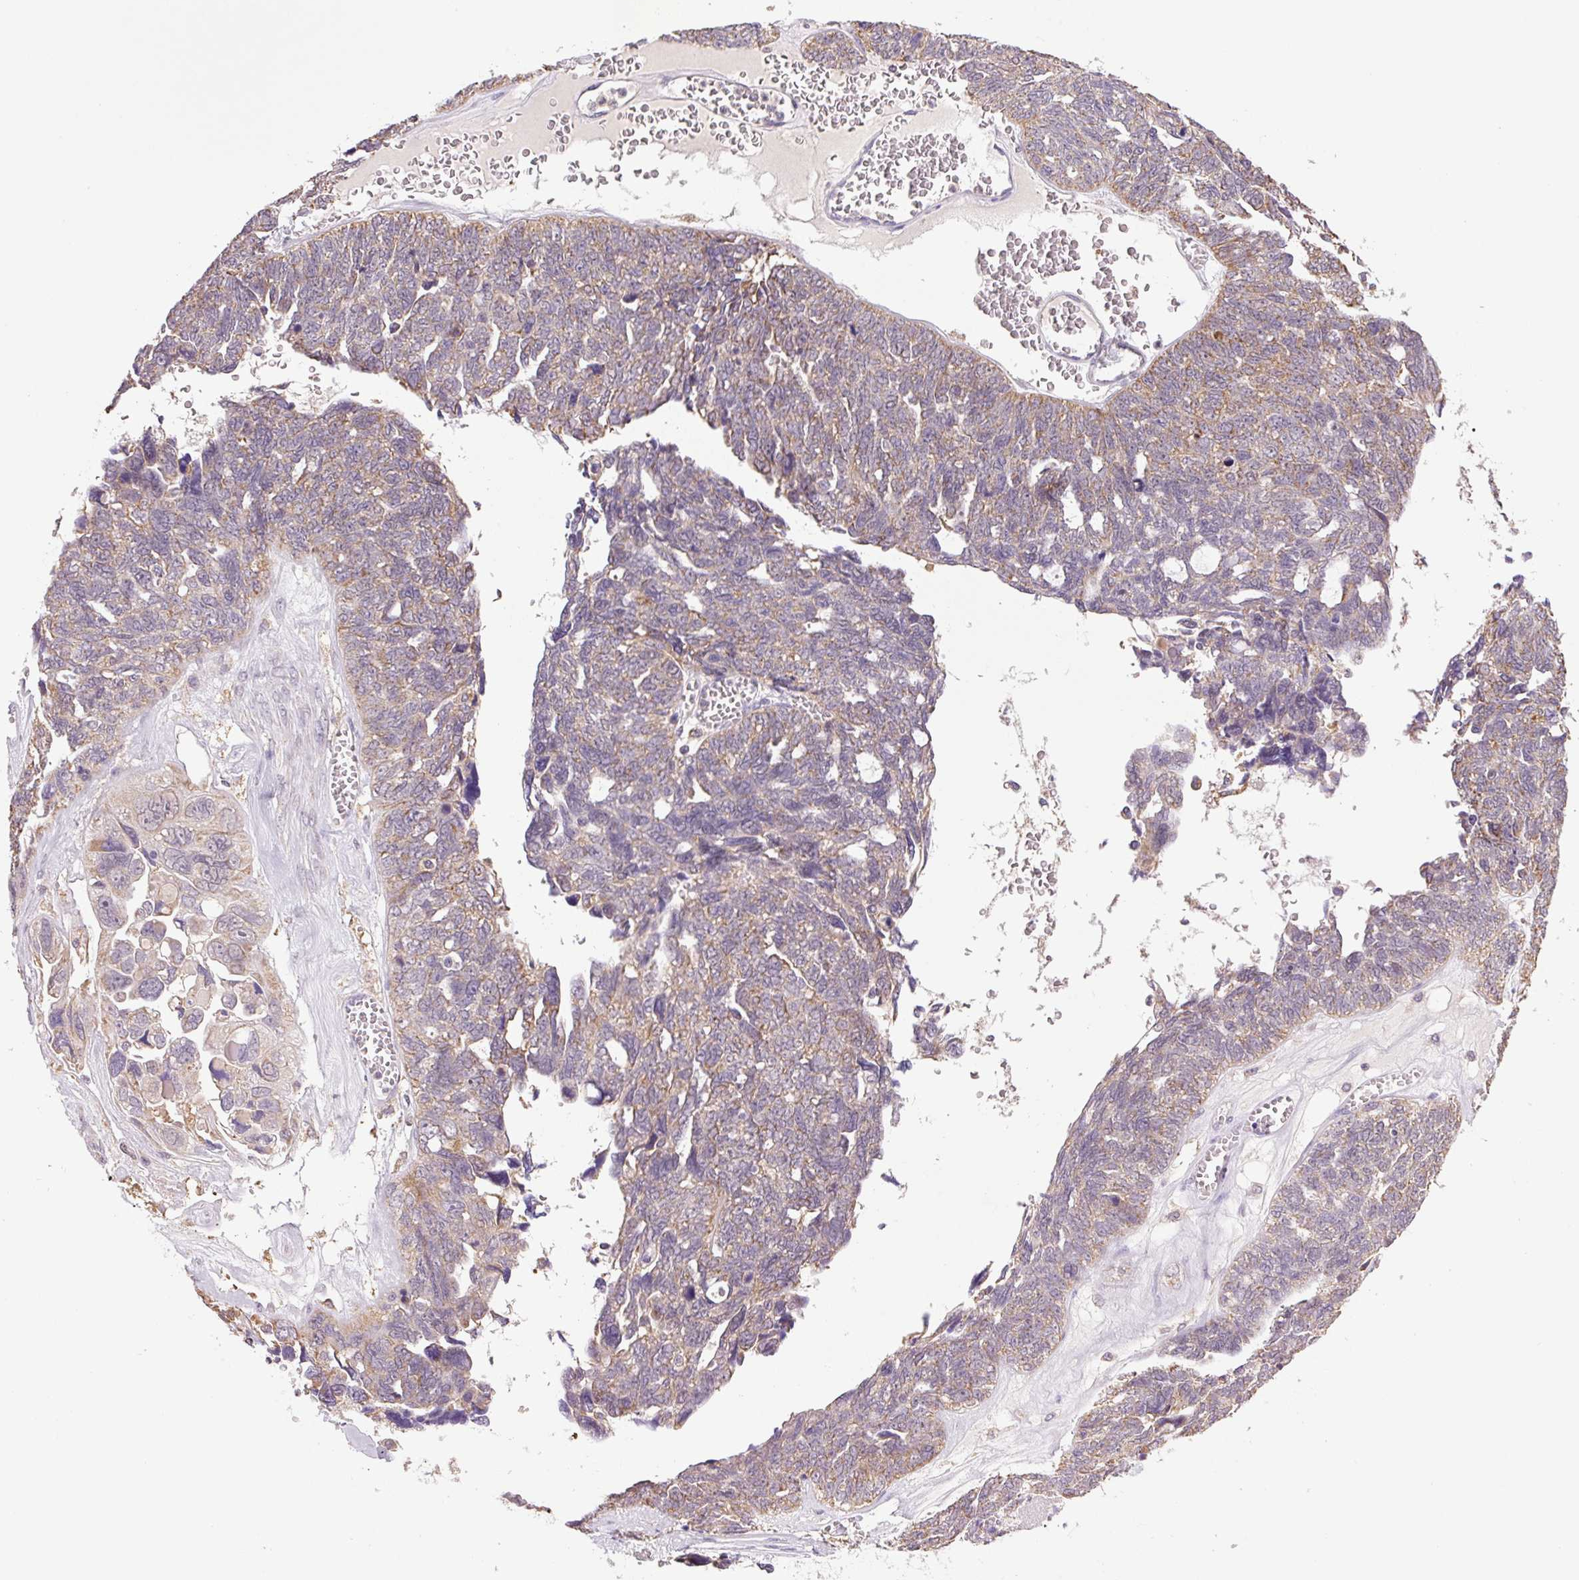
{"staining": {"intensity": "weak", "quantity": ">75%", "location": "cytoplasmic/membranous"}, "tissue": "ovarian cancer", "cell_type": "Tumor cells", "image_type": "cancer", "snomed": [{"axis": "morphology", "description": "Cystadenocarcinoma, serous, NOS"}, {"axis": "topography", "description": "Ovary"}], "caption": "Serous cystadenocarcinoma (ovarian) was stained to show a protein in brown. There is low levels of weak cytoplasmic/membranous positivity in approximately >75% of tumor cells.", "gene": "SGF29", "patient": {"sex": "female", "age": 79}}